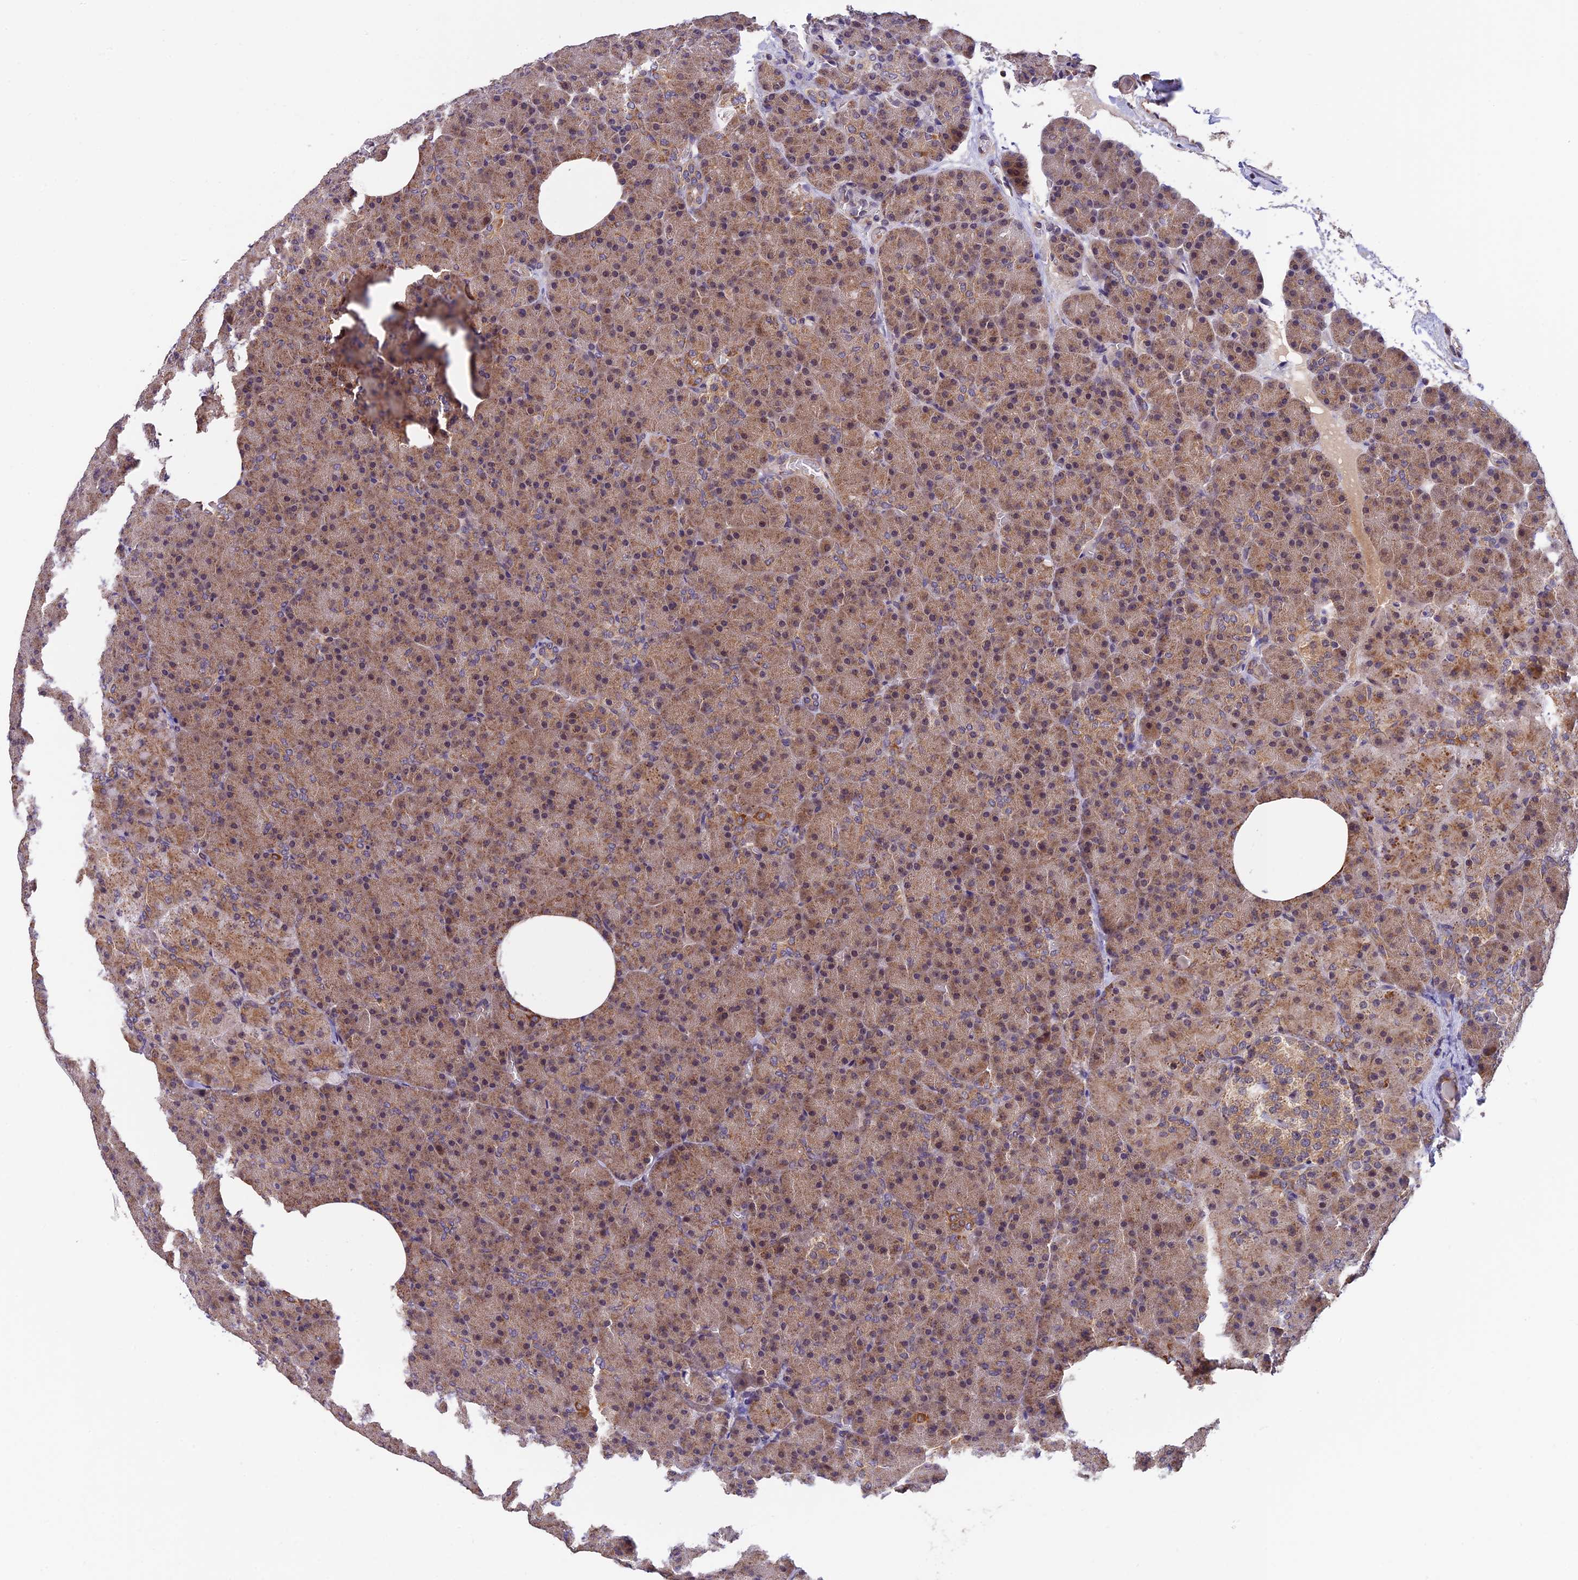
{"staining": {"intensity": "moderate", "quantity": ">75%", "location": "cytoplasmic/membranous"}, "tissue": "pancreas", "cell_type": "Exocrine glandular cells", "image_type": "normal", "snomed": [{"axis": "morphology", "description": "Normal tissue, NOS"}, {"axis": "morphology", "description": "Carcinoid, malignant, NOS"}, {"axis": "topography", "description": "Pancreas"}], "caption": "Exocrine glandular cells reveal moderate cytoplasmic/membranous staining in about >75% of cells in unremarkable pancreas. (Brightfield microscopy of DAB IHC at high magnification).", "gene": "MNS1", "patient": {"sex": "female", "age": 35}}